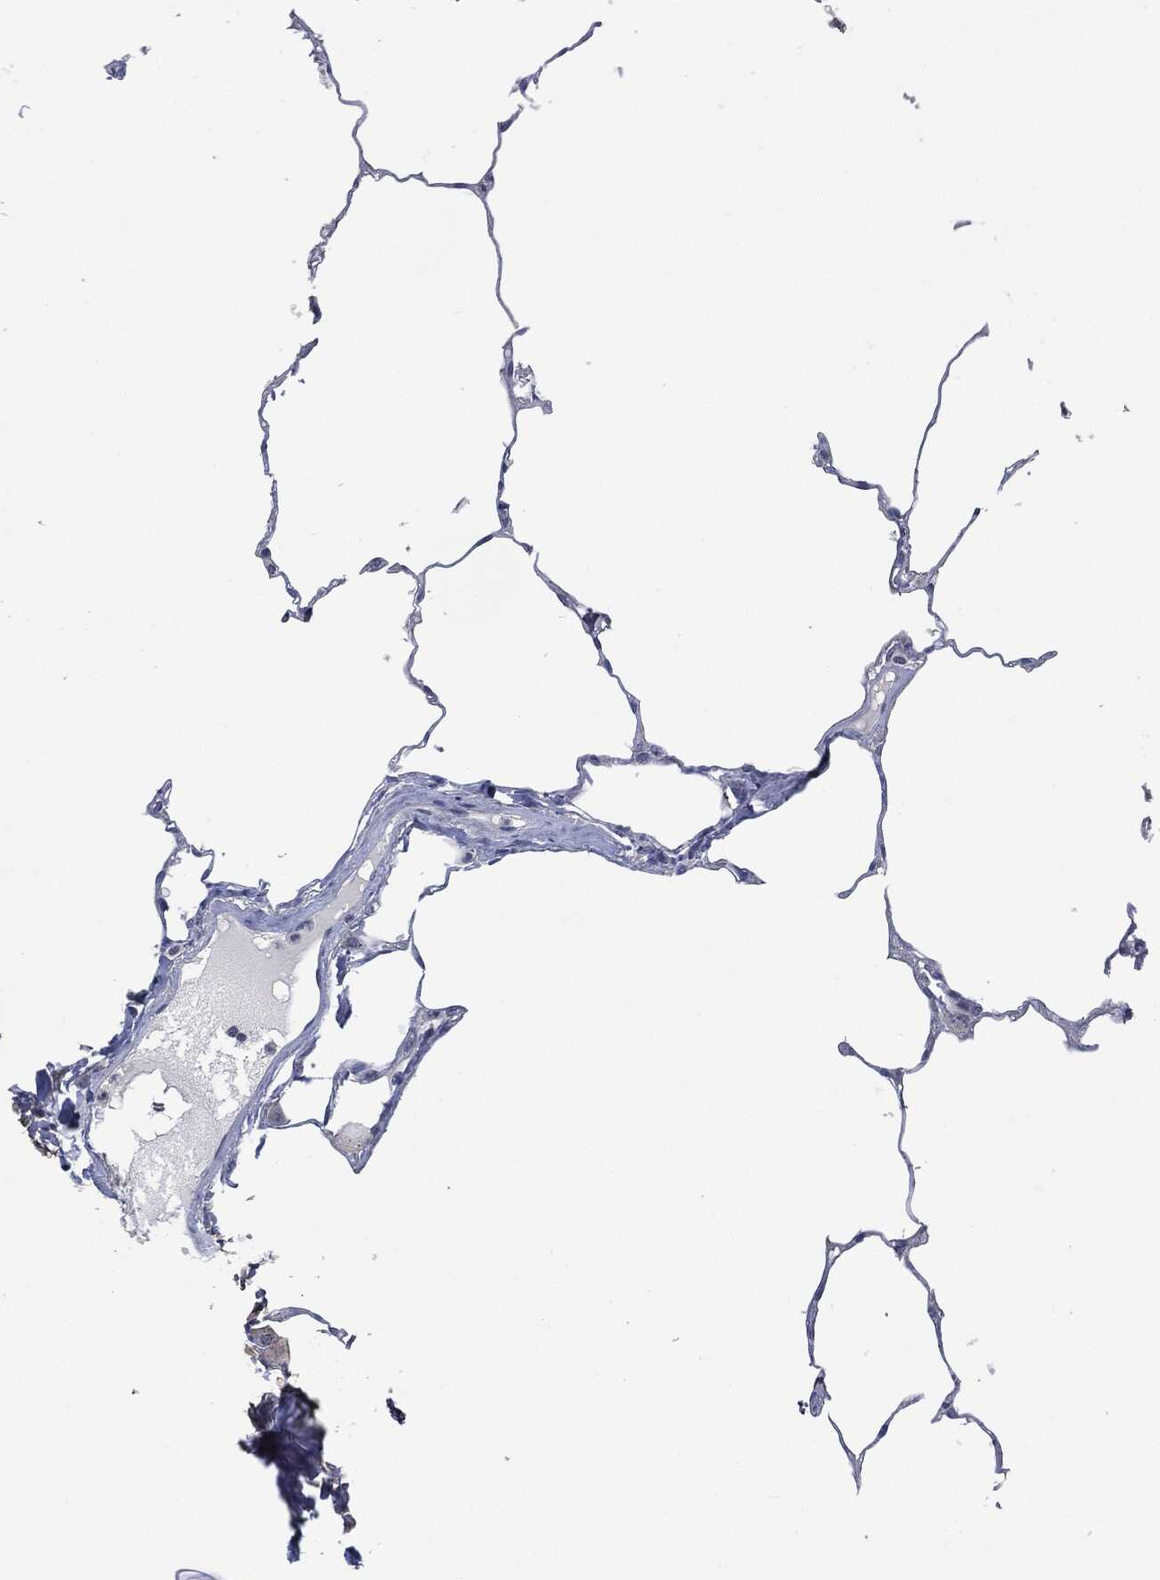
{"staining": {"intensity": "negative", "quantity": "none", "location": "none"}, "tissue": "lung", "cell_type": "Alveolar cells", "image_type": "normal", "snomed": [{"axis": "morphology", "description": "Normal tissue, NOS"}, {"axis": "morphology", "description": "Adenocarcinoma, metastatic, NOS"}, {"axis": "topography", "description": "Lung"}], "caption": "A high-resolution image shows immunohistochemistry staining of benign lung, which displays no significant staining in alveolar cells.", "gene": "IL1RN", "patient": {"sex": "male", "age": 45}}